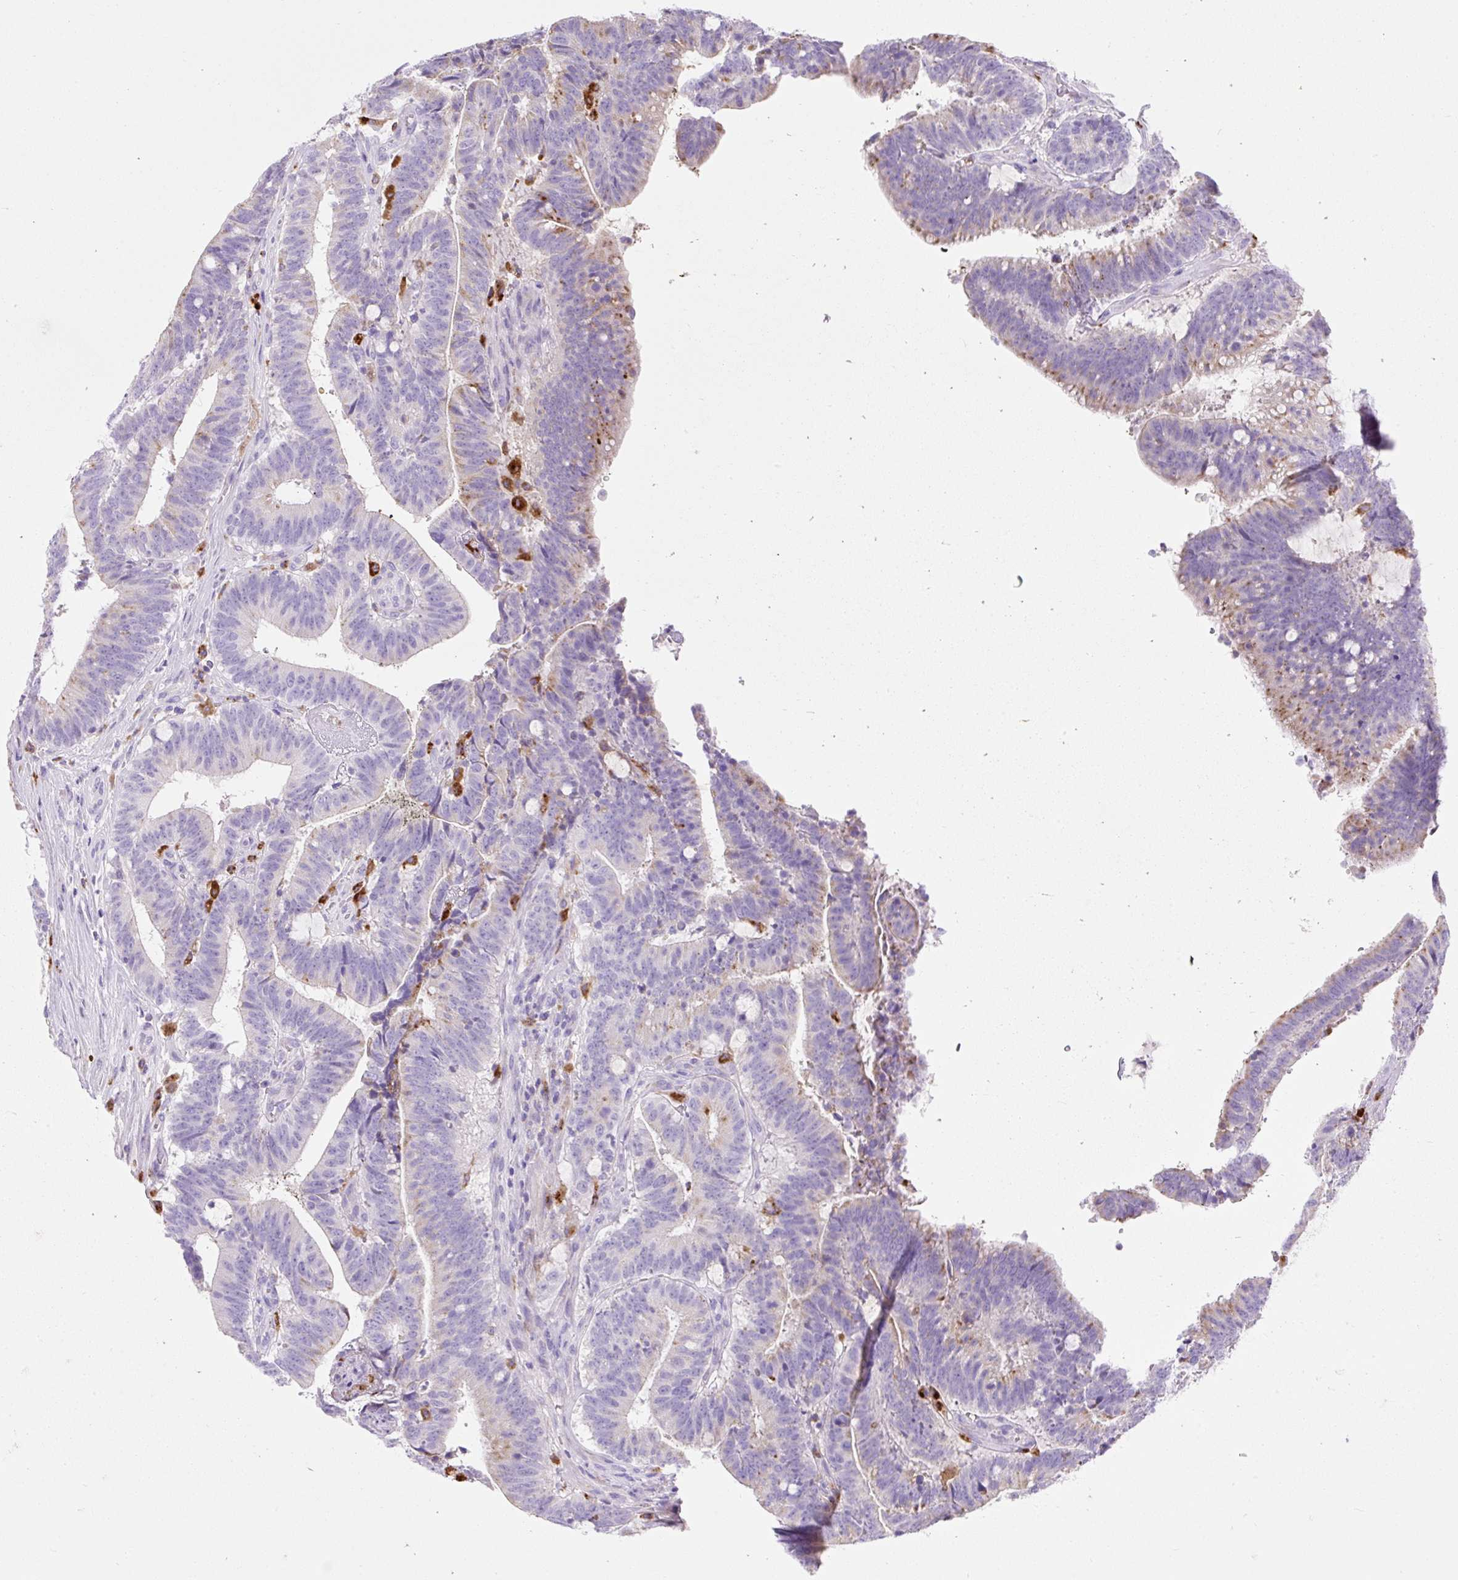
{"staining": {"intensity": "moderate", "quantity": "<25%", "location": "cytoplasmic/membranous"}, "tissue": "colorectal cancer", "cell_type": "Tumor cells", "image_type": "cancer", "snomed": [{"axis": "morphology", "description": "Adenocarcinoma, NOS"}, {"axis": "topography", "description": "Colon"}], "caption": "A low amount of moderate cytoplasmic/membranous positivity is seen in about <25% of tumor cells in colorectal adenocarcinoma tissue. The protein is stained brown, and the nuclei are stained in blue (DAB IHC with brightfield microscopy, high magnification).", "gene": "HEXB", "patient": {"sex": "female", "age": 43}}